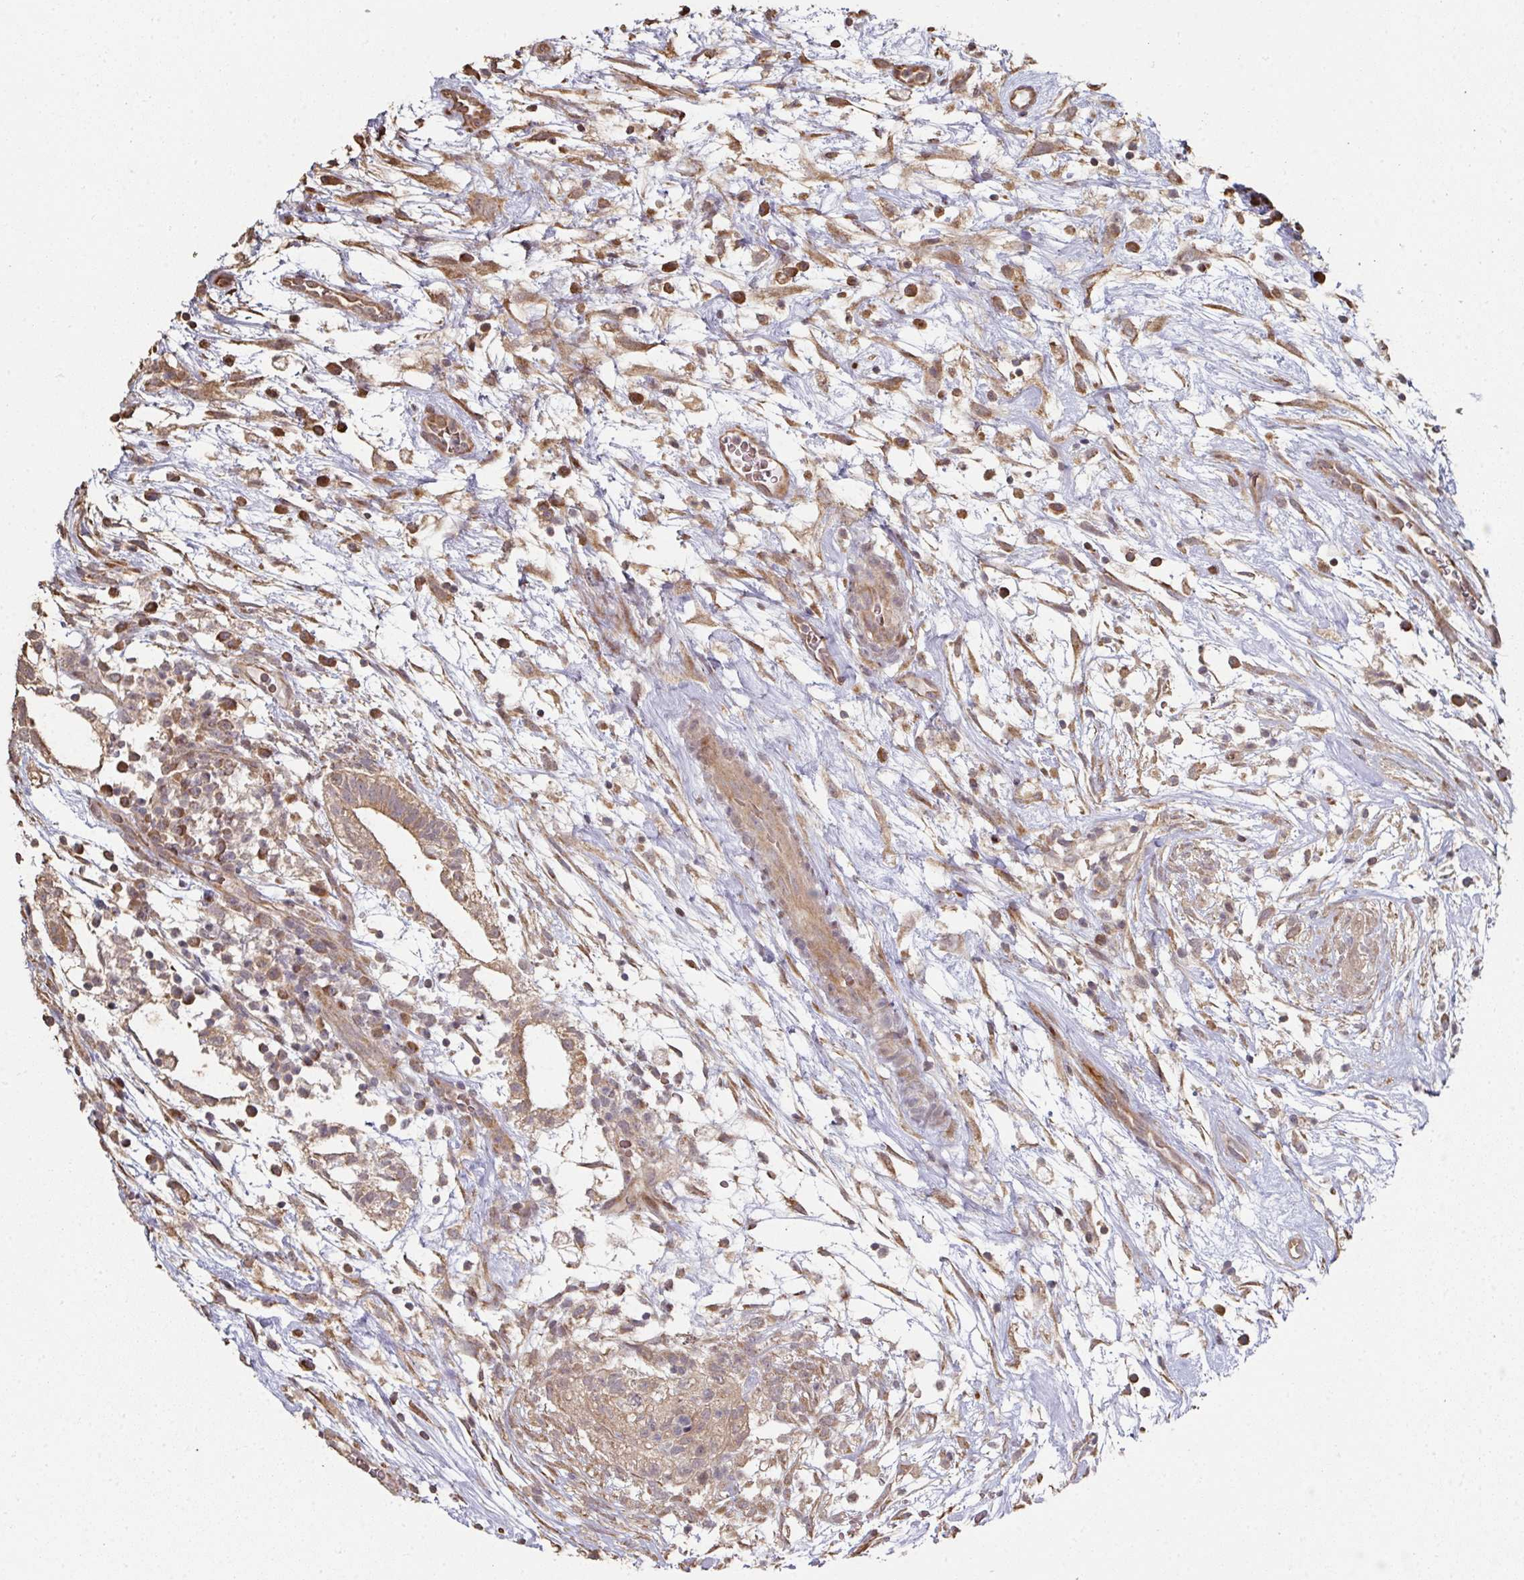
{"staining": {"intensity": "moderate", "quantity": ">75%", "location": "cytoplasmic/membranous"}, "tissue": "testis cancer", "cell_type": "Tumor cells", "image_type": "cancer", "snomed": [{"axis": "morphology", "description": "Carcinoma, Embryonal, NOS"}, {"axis": "topography", "description": "Testis"}], "caption": "Immunohistochemistry micrograph of neoplastic tissue: testis embryonal carcinoma stained using immunohistochemistry (IHC) exhibits medium levels of moderate protein expression localized specifically in the cytoplasmic/membranous of tumor cells, appearing as a cytoplasmic/membranous brown color.", "gene": "CA7", "patient": {"sex": "male", "age": 32}}